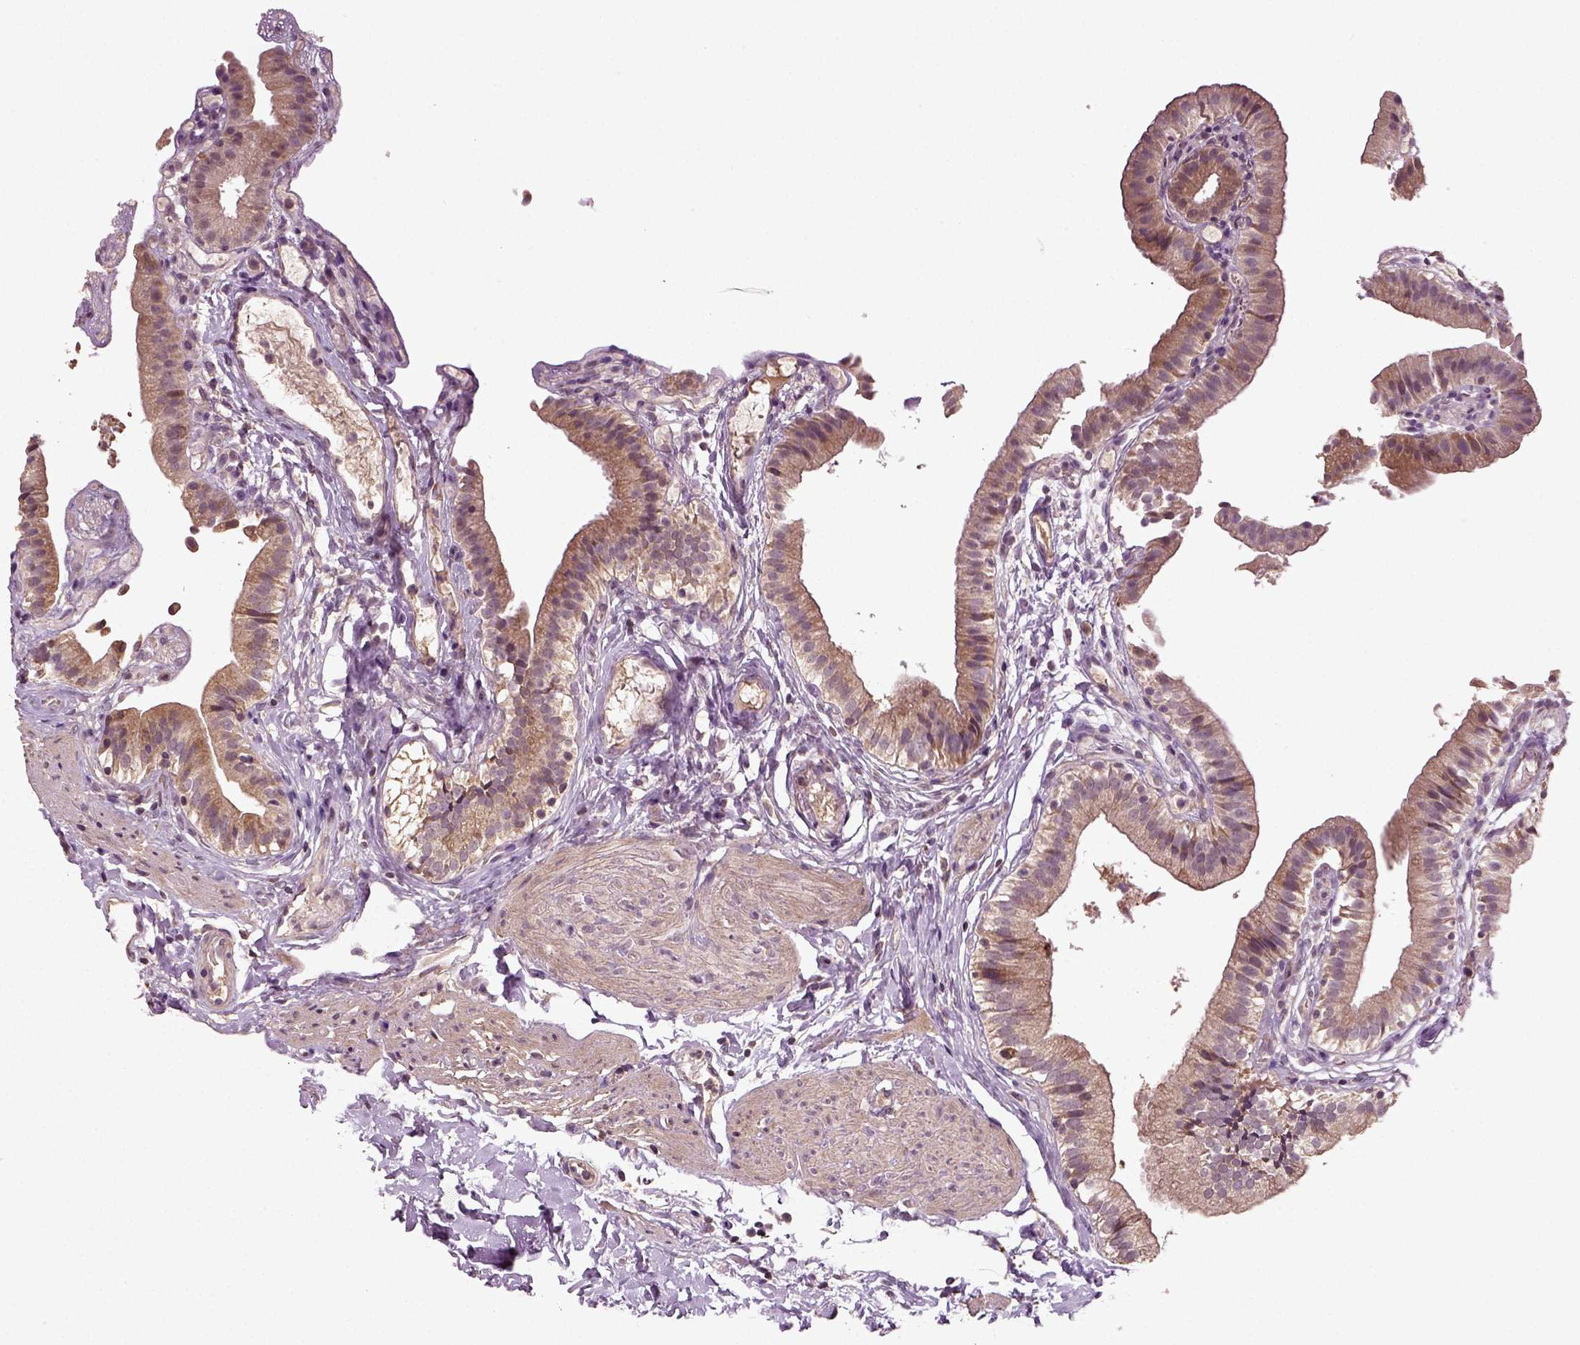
{"staining": {"intensity": "moderate", "quantity": "25%-75%", "location": "cytoplasmic/membranous"}, "tissue": "gallbladder", "cell_type": "Glandular cells", "image_type": "normal", "snomed": [{"axis": "morphology", "description": "Normal tissue, NOS"}, {"axis": "topography", "description": "Gallbladder"}], "caption": "Immunohistochemical staining of unremarkable gallbladder demonstrates medium levels of moderate cytoplasmic/membranous expression in about 25%-75% of glandular cells.", "gene": "ERV3", "patient": {"sex": "female", "age": 47}}